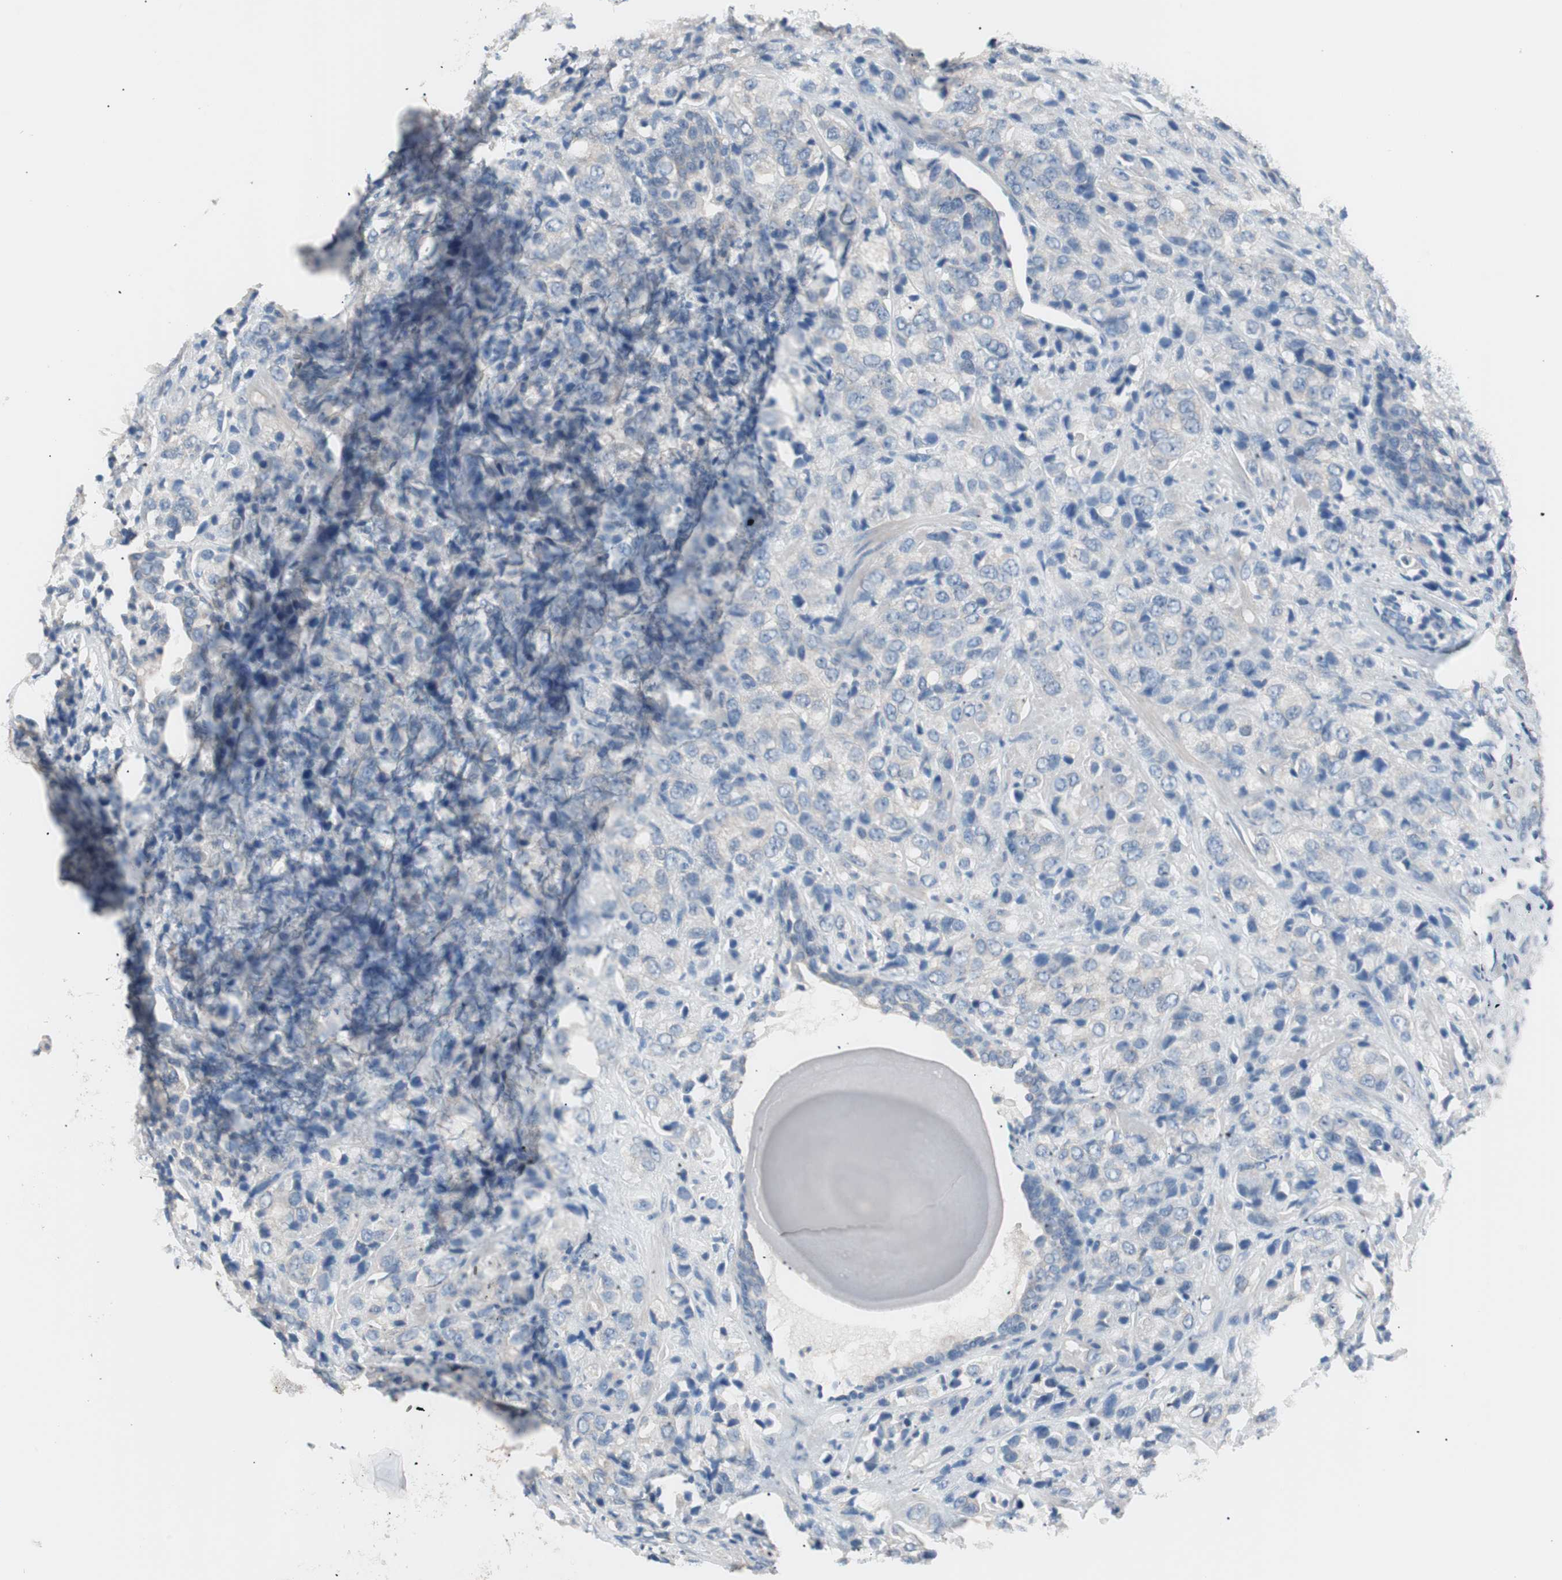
{"staining": {"intensity": "negative", "quantity": "none", "location": "none"}, "tissue": "prostate cancer", "cell_type": "Tumor cells", "image_type": "cancer", "snomed": [{"axis": "morphology", "description": "Adenocarcinoma, High grade"}, {"axis": "topography", "description": "Prostate"}], "caption": "Protein analysis of prostate high-grade adenocarcinoma displays no significant expression in tumor cells.", "gene": "VIL1", "patient": {"sex": "male", "age": 70}}